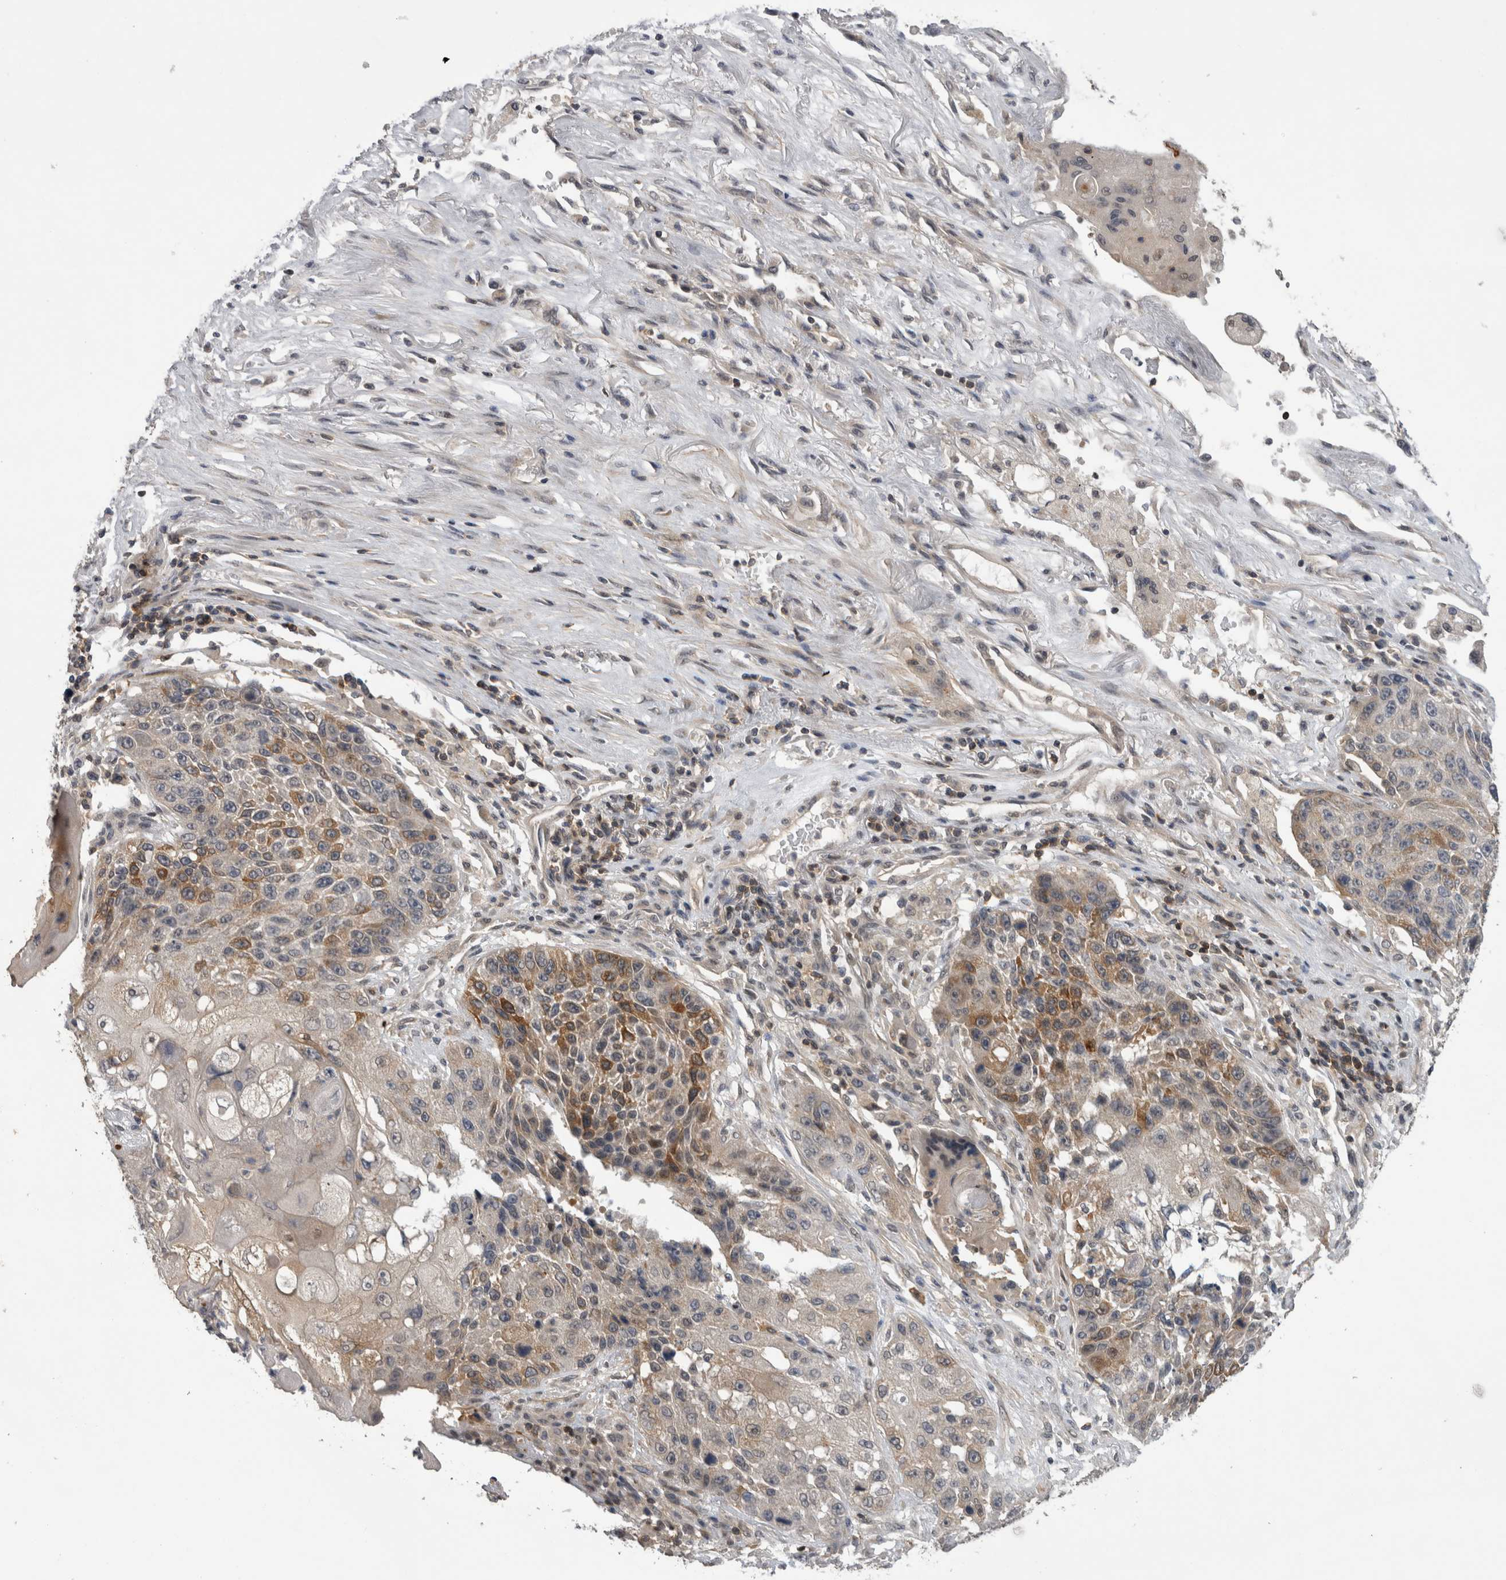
{"staining": {"intensity": "moderate", "quantity": "25%-75%", "location": "cytoplasmic/membranous"}, "tissue": "lung cancer", "cell_type": "Tumor cells", "image_type": "cancer", "snomed": [{"axis": "morphology", "description": "Squamous cell carcinoma, NOS"}, {"axis": "topography", "description": "Lung"}], "caption": "The image reveals a brown stain indicating the presence of a protein in the cytoplasmic/membranous of tumor cells in lung cancer (squamous cell carcinoma).", "gene": "NFATC2", "patient": {"sex": "male", "age": 61}}